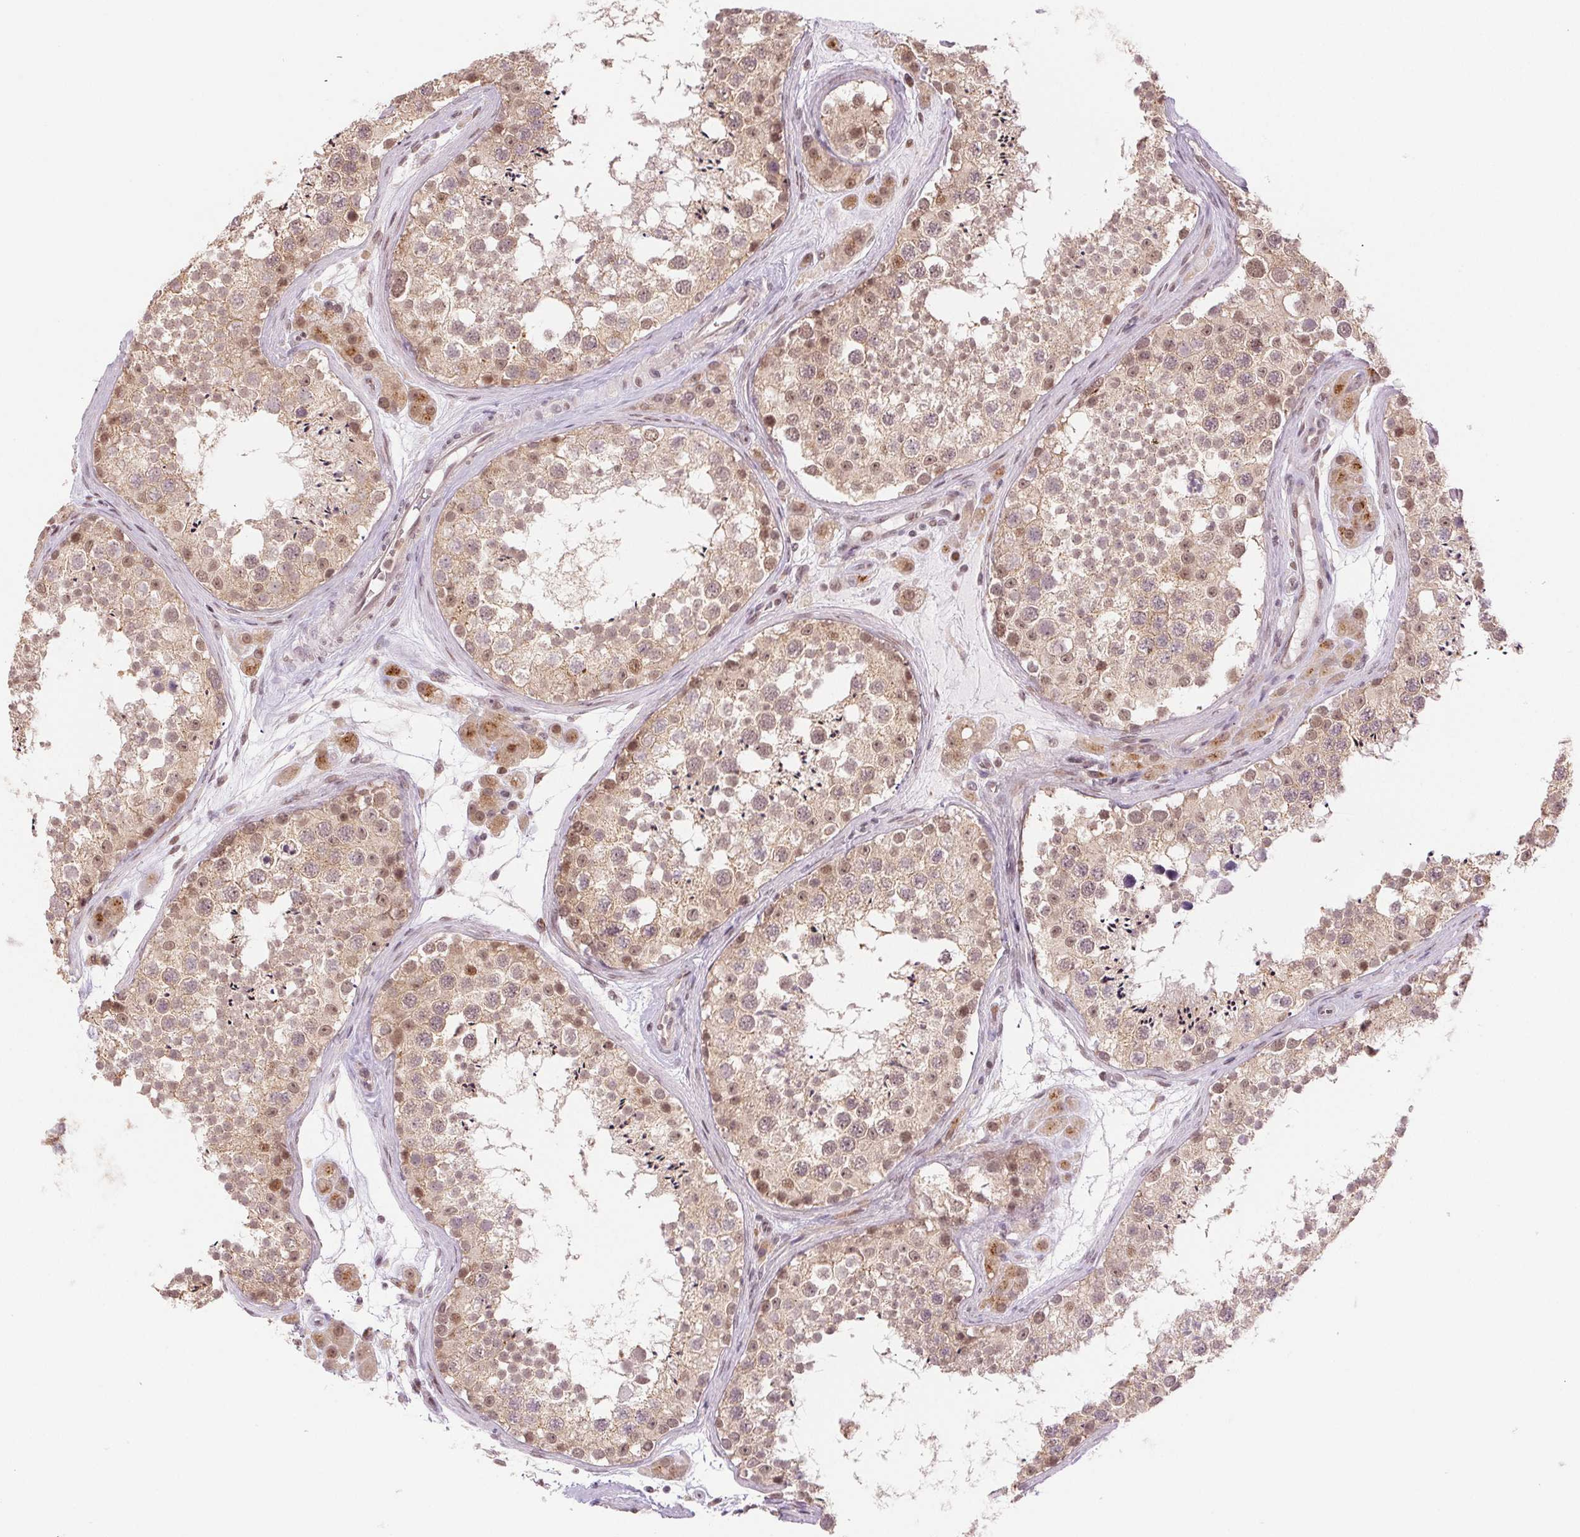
{"staining": {"intensity": "weak", "quantity": ">75%", "location": "cytoplasmic/membranous,nuclear"}, "tissue": "testis", "cell_type": "Cells in seminiferous ducts", "image_type": "normal", "snomed": [{"axis": "morphology", "description": "Normal tissue, NOS"}, {"axis": "topography", "description": "Testis"}], "caption": "High-power microscopy captured an immunohistochemistry micrograph of normal testis, revealing weak cytoplasmic/membranous,nuclear staining in about >75% of cells in seminiferous ducts. (DAB IHC with brightfield microscopy, high magnification).", "gene": "GRHL3", "patient": {"sex": "male", "age": 41}}